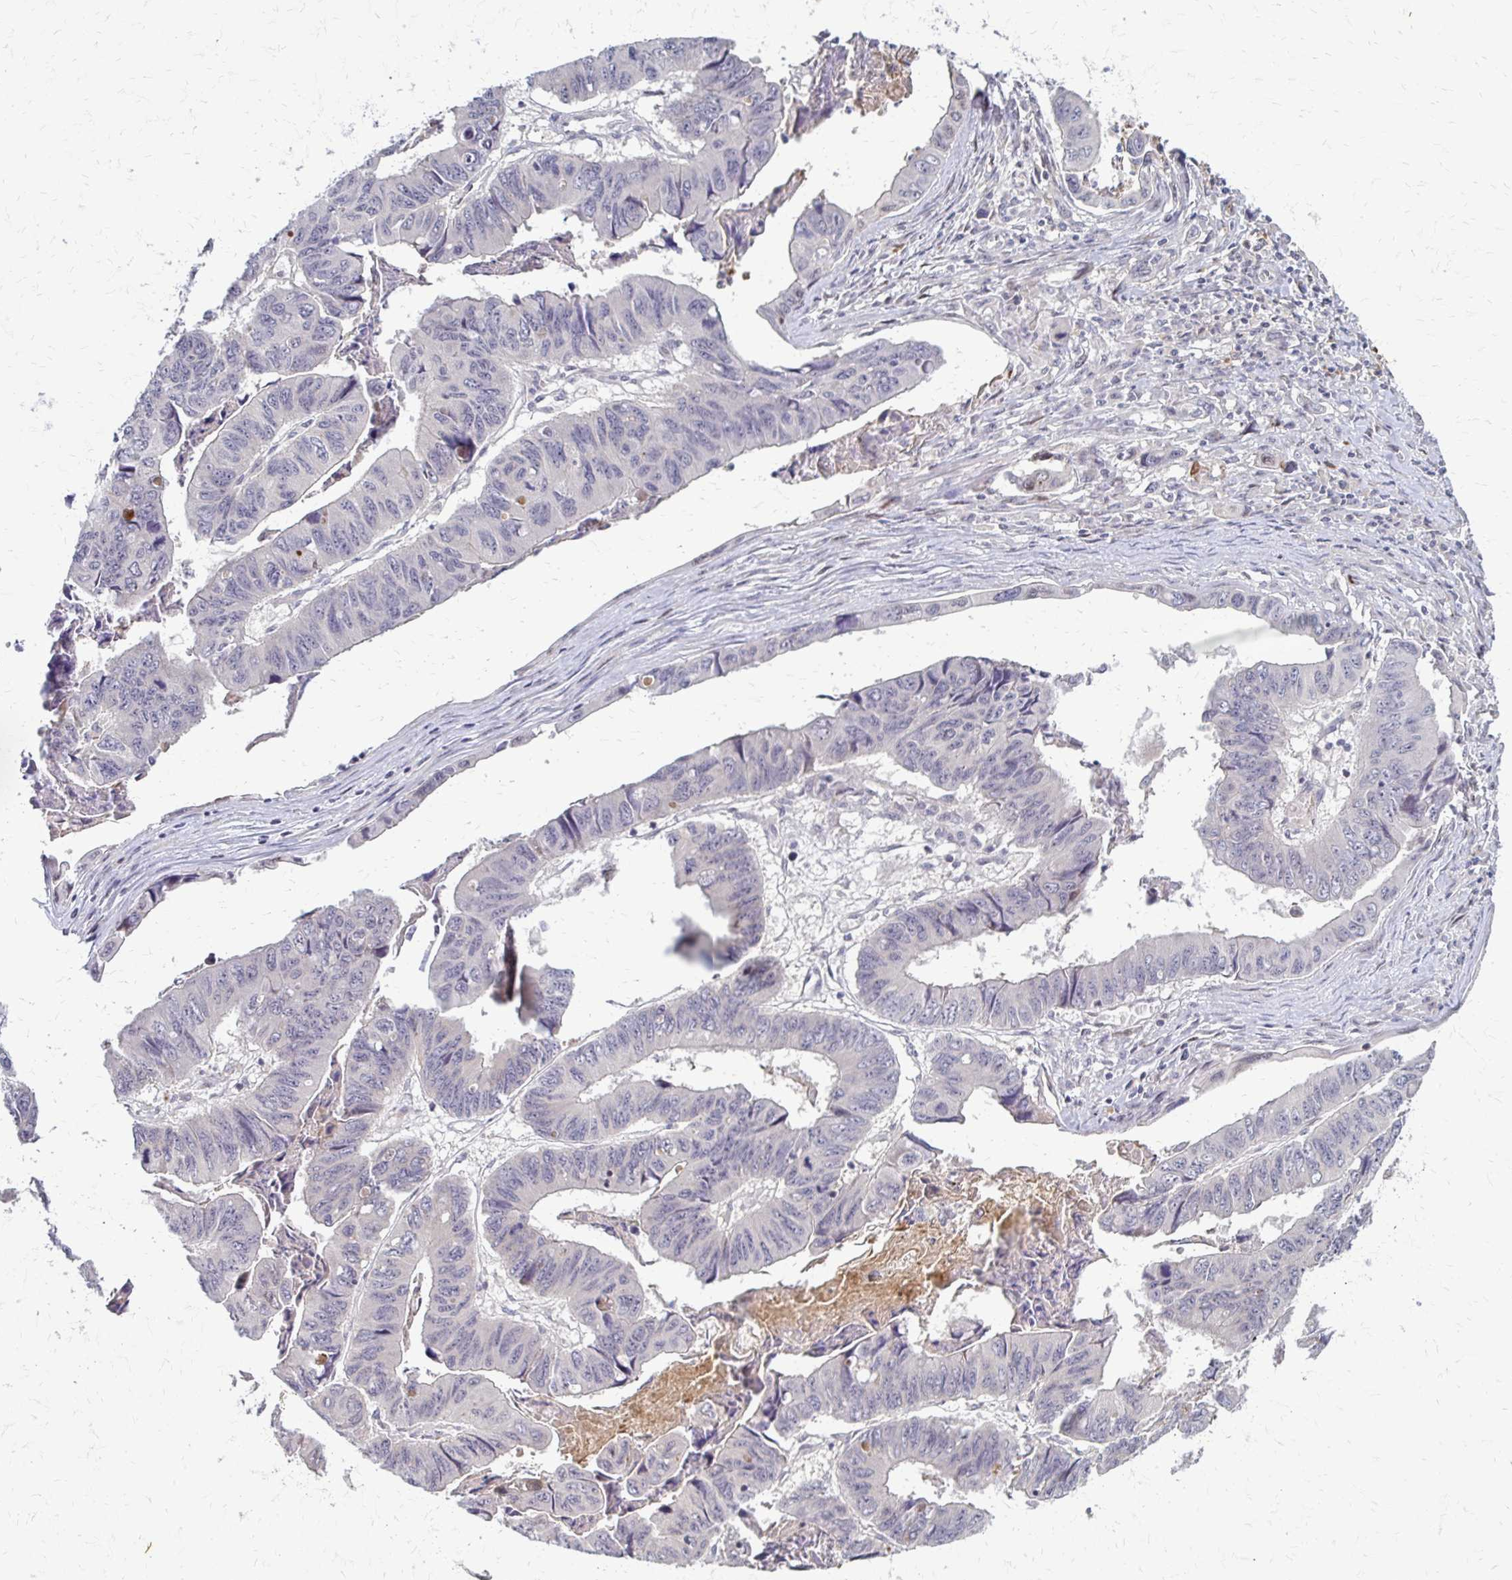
{"staining": {"intensity": "negative", "quantity": "none", "location": "none"}, "tissue": "stomach cancer", "cell_type": "Tumor cells", "image_type": "cancer", "snomed": [{"axis": "morphology", "description": "Adenocarcinoma, NOS"}, {"axis": "topography", "description": "Stomach, lower"}], "caption": "Protein analysis of stomach cancer demonstrates no significant expression in tumor cells.", "gene": "TRIR", "patient": {"sex": "male", "age": 77}}